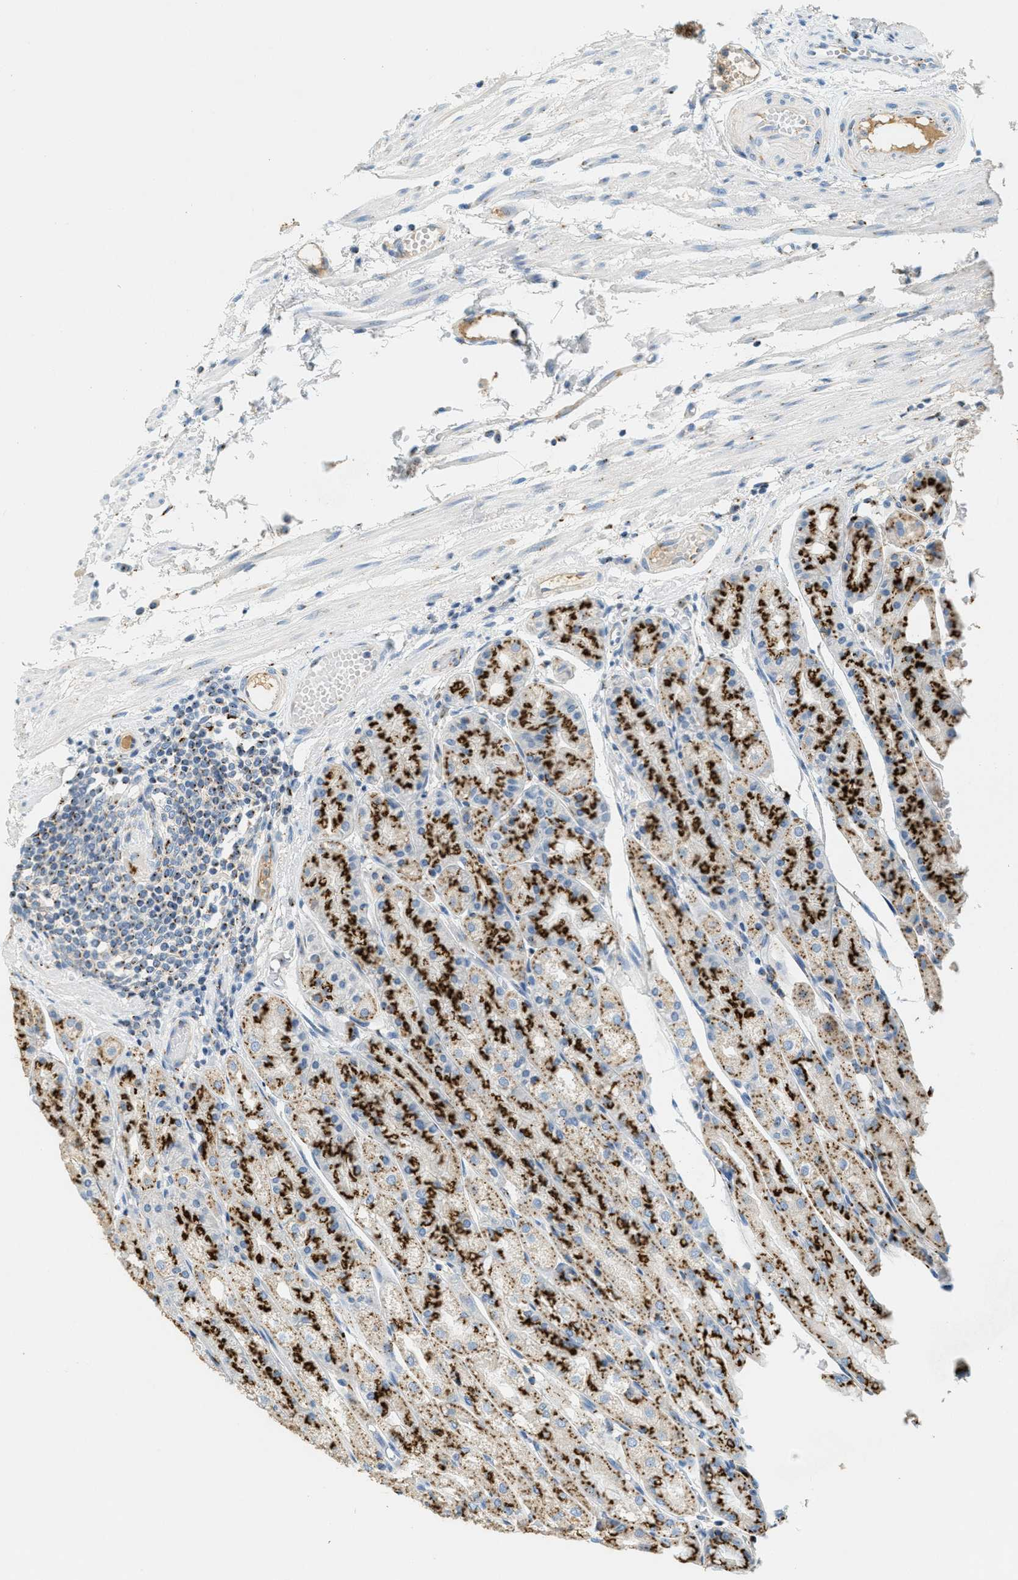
{"staining": {"intensity": "strong", "quantity": ">75%", "location": "cytoplasmic/membranous"}, "tissue": "stomach", "cell_type": "Glandular cells", "image_type": "normal", "snomed": [{"axis": "morphology", "description": "Normal tissue, NOS"}, {"axis": "topography", "description": "Stomach, upper"}], "caption": "Immunohistochemical staining of normal stomach demonstrates >75% levels of strong cytoplasmic/membranous protein staining in approximately >75% of glandular cells. The staining was performed using DAB, with brown indicating positive protein expression. Nuclei are stained blue with hematoxylin.", "gene": "ENTPD4", "patient": {"sex": "male", "age": 72}}